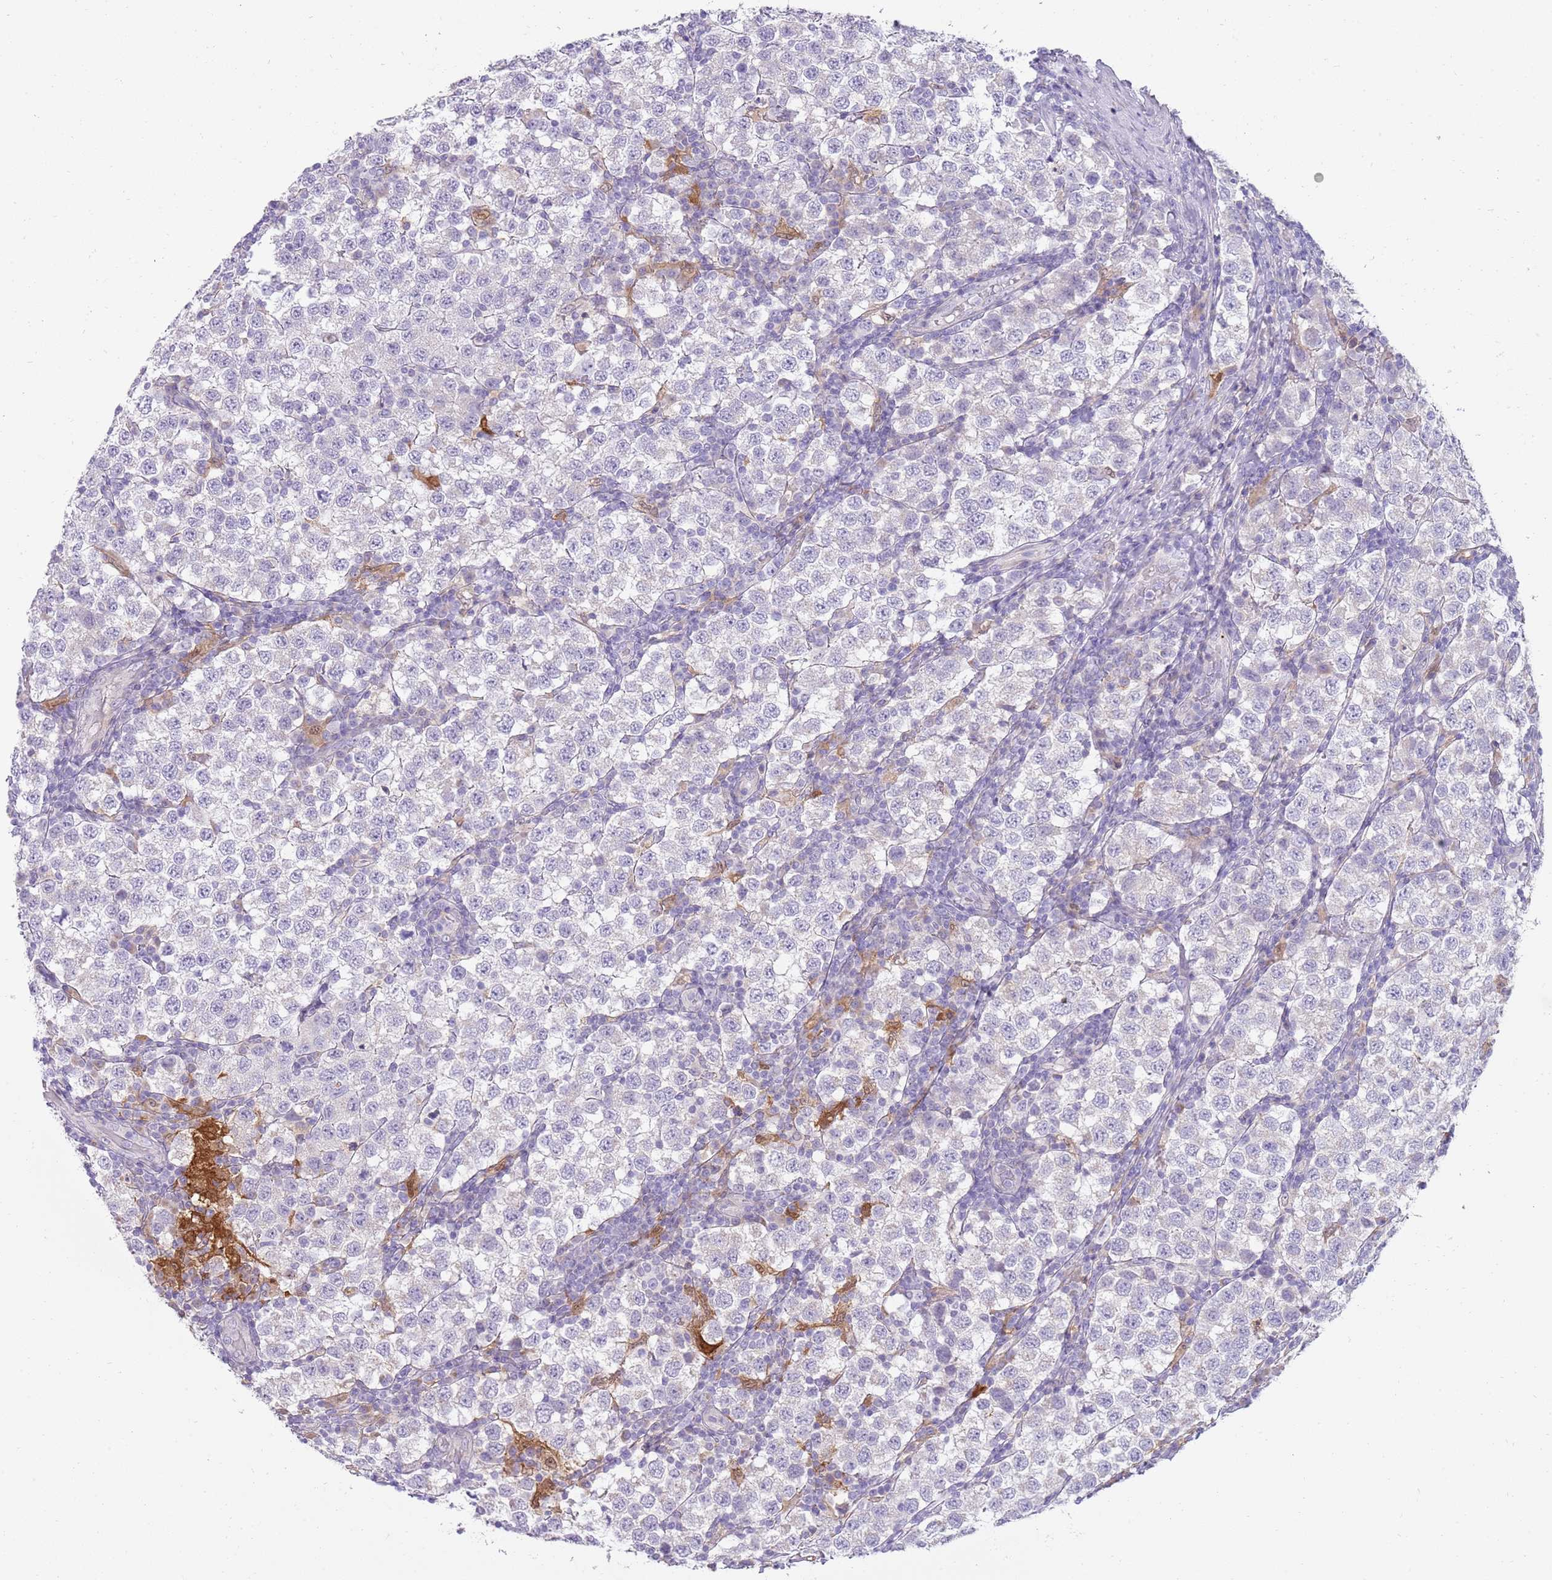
{"staining": {"intensity": "negative", "quantity": "none", "location": "none"}, "tissue": "testis cancer", "cell_type": "Tumor cells", "image_type": "cancer", "snomed": [{"axis": "morphology", "description": "Seminoma, NOS"}, {"axis": "topography", "description": "Testis"}], "caption": "High magnification brightfield microscopy of seminoma (testis) stained with DAB (3,3'-diaminobenzidine) (brown) and counterstained with hematoxylin (blue): tumor cells show no significant staining. The staining was performed using DAB to visualize the protein expression in brown, while the nuclei were stained in blue with hematoxylin (Magnification: 20x).", "gene": "DIPK1C", "patient": {"sex": "male", "age": 34}}